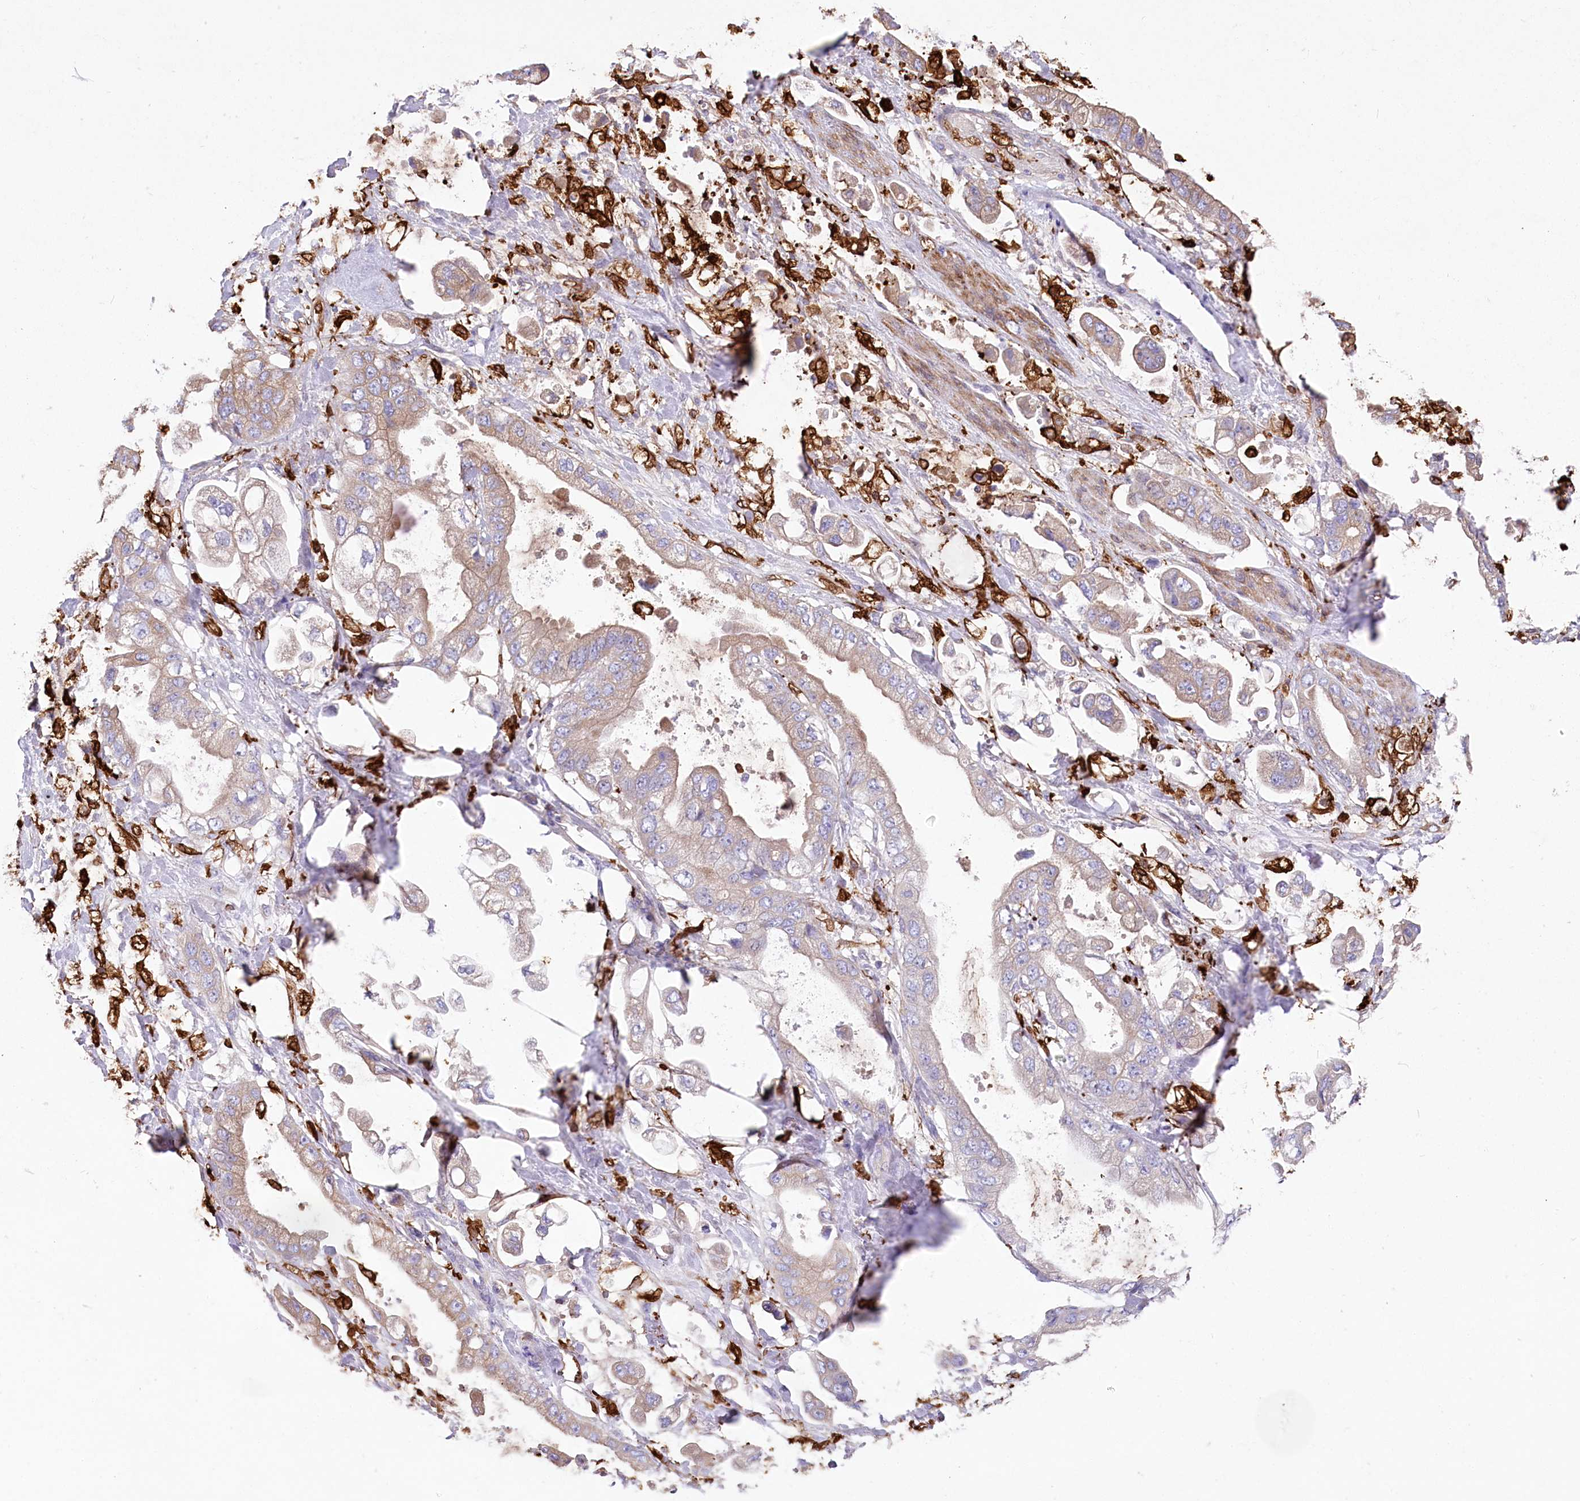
{"staining": {"intensity": "weak", "quantity": ">75%", "location": "cytoplasmic/membranous"}, "tissue": "stomach cancer", "cell_type": "Tumor cells", "image_type": "cancer", "snomed": [{"axis": "morphology", "description": "Adenocarcinoma, NOS"}, {"axis": "topography", "description": "Stomach"}], "caption": "Stomach cancer (adenocarcinoma) was stained to show a protein in brown. There is low levels of weak cytoplasmic/membranous staining in approximately >75% of tumor cells.", "gene": "DNAJC19", "patient": {"sex": "male", "age": 62}}